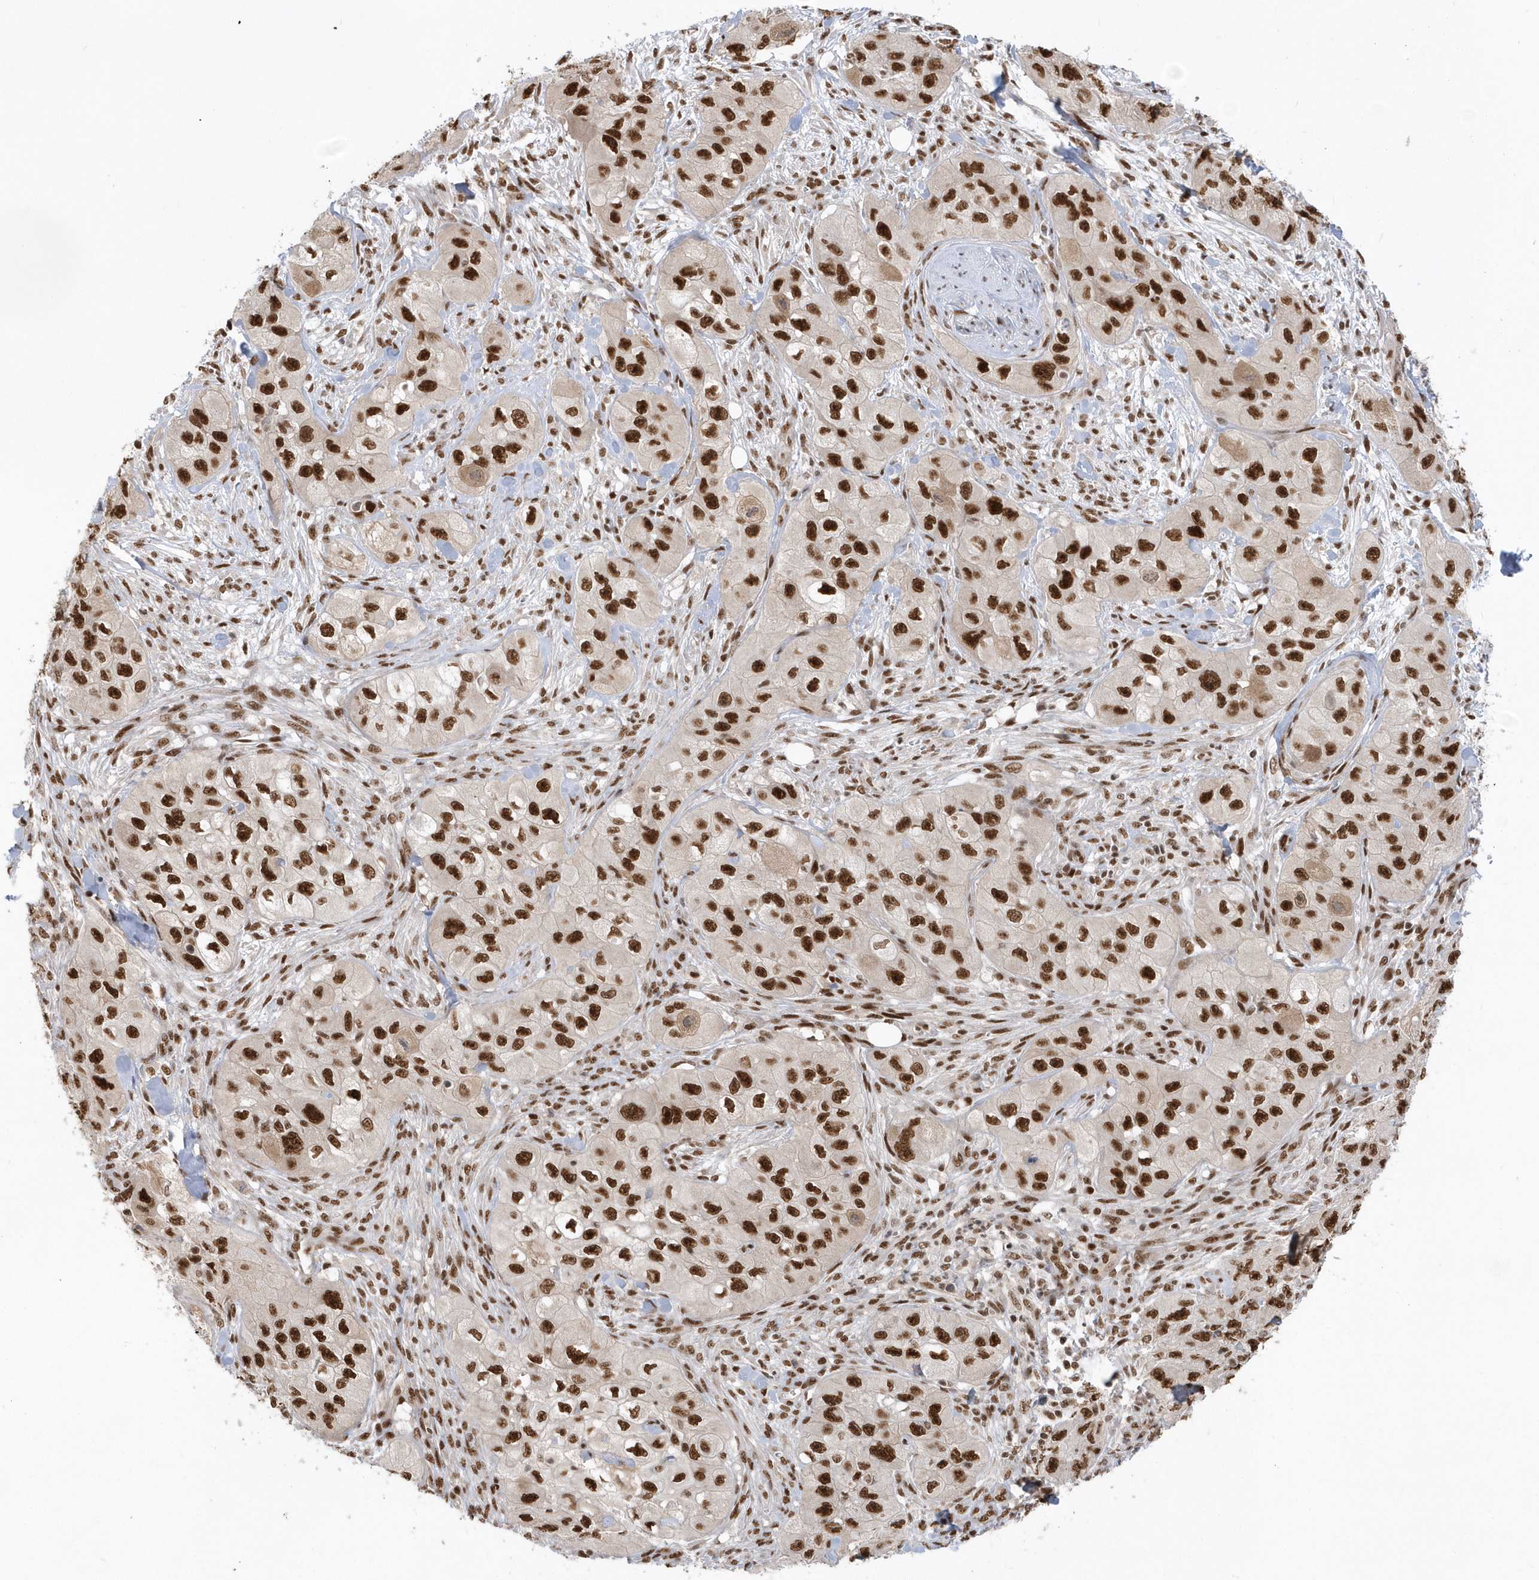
{"staining": {"intensity": "strong", "quantity": ">75%", "location": "nuclear"}, "tissue": "skin cancer", "cell_type": "Tumor cells", "image_type": "cancer", "snomed": [{"axis": "morphology", "description": "Squamous cell carcinoma, NOS"}, {"axis": "topography", "description": "Skin"}, {"axis": "topography", "description": "Subcutis"}], "caption": "Tumor cells show high levels of strong nuclear positivity in about >75% of cells in skin cancer (squamous cell carcinoma).", "gene": "SEPHS1", "patient": {"sex": "male", "age": 73}}